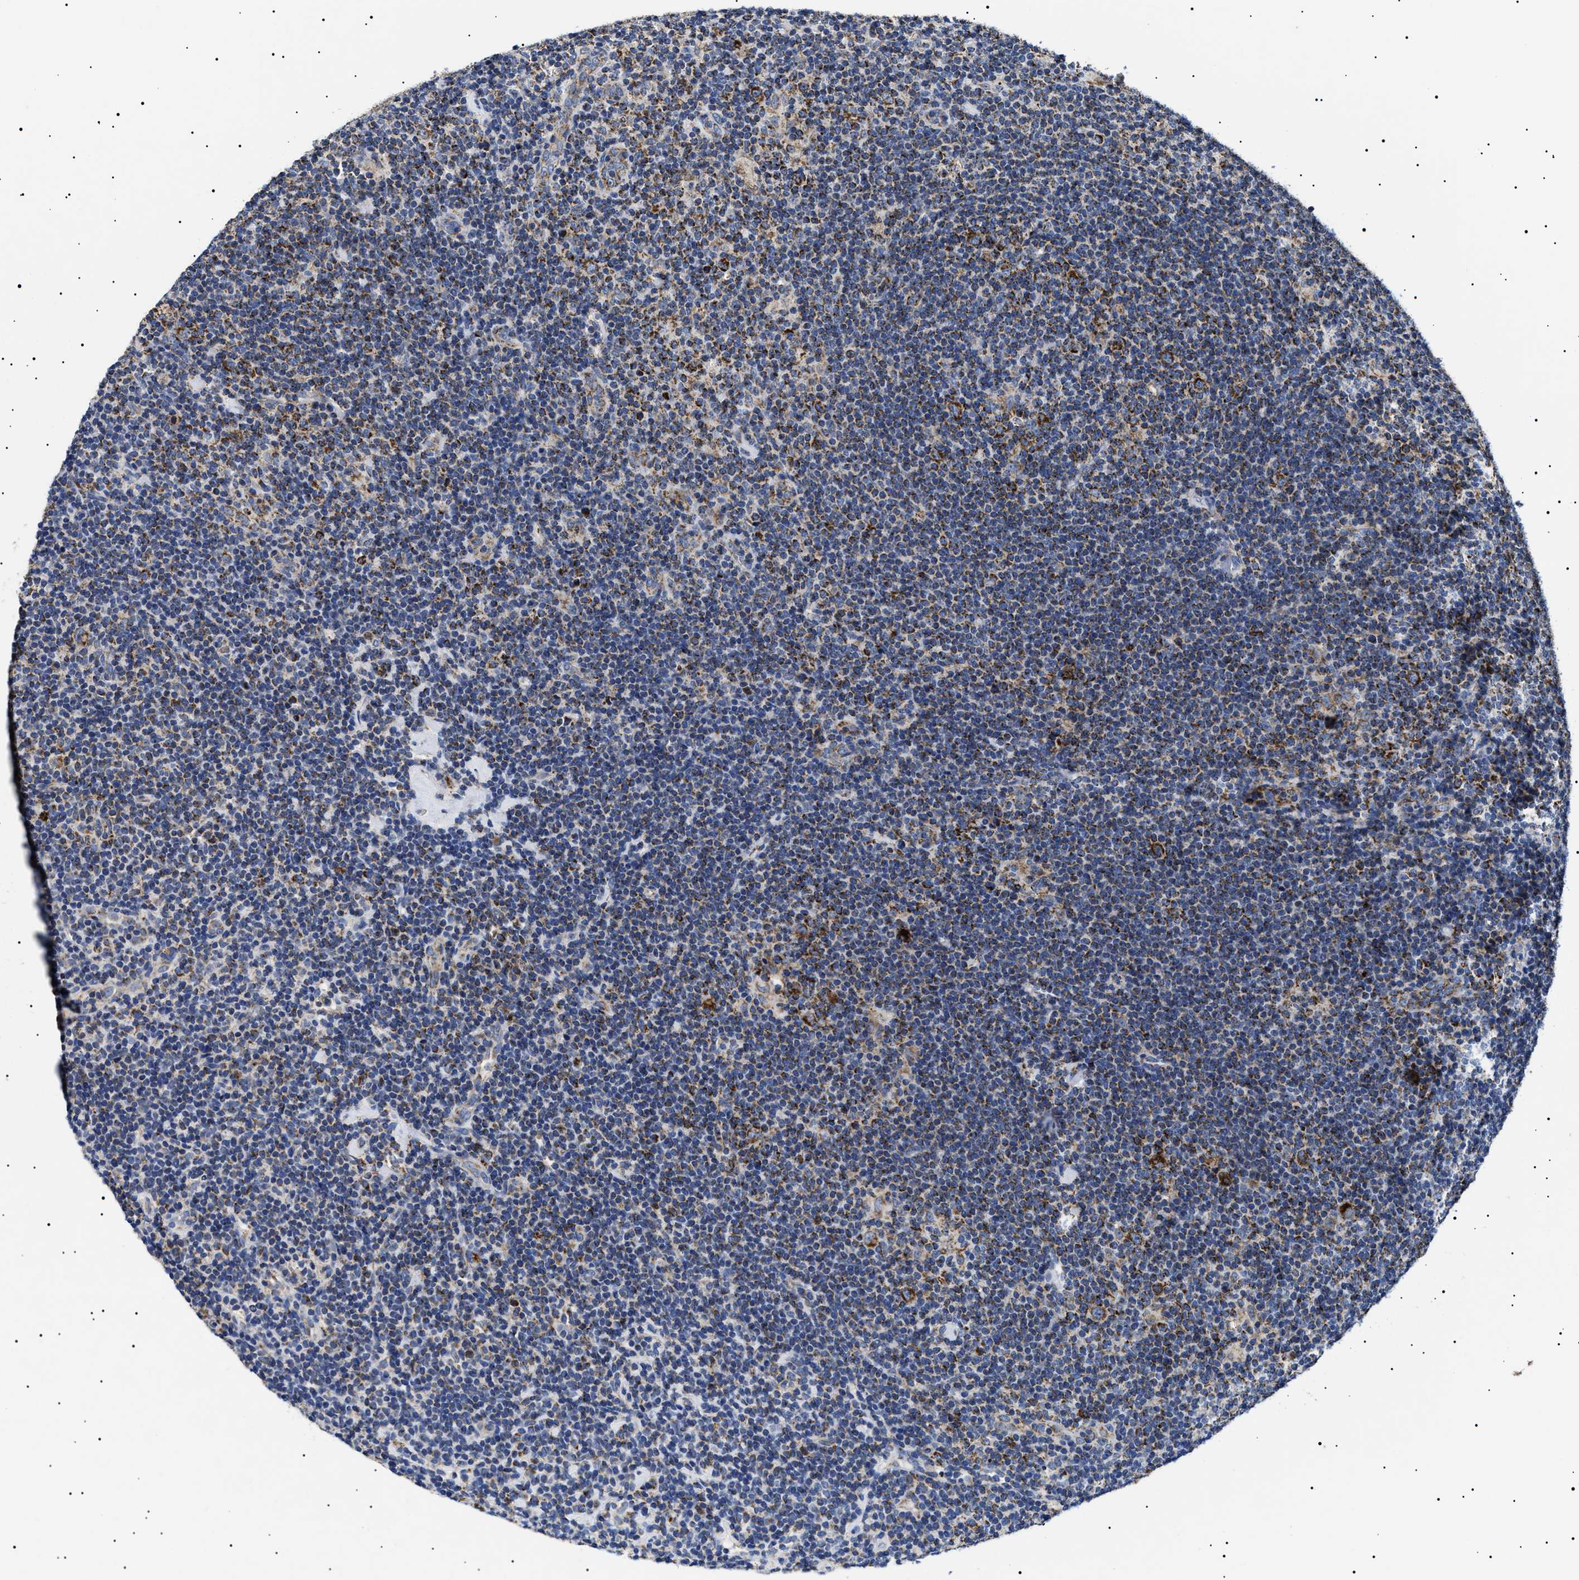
{"staining": {"intensity": "moderate", "quantity": ">75%", "location": "cytoplasmic/membranous"}, "tissue": "lymphoma", "cell_type": "Tumor cells", "image_type": "cancer", "snomed": [{"axis": "morphology", "description": "Hodgkin's disease, NOS"}, {"axis": "topography", "description": "Lymph node"}], "caption": "High-magnification brightfield microscopy of lymphoma stained with DAB (3,3'-diaminobenzidine) (brown) and counterstained with hematoxylin (blue). tumor cells exhibit moderate cytoplasmic/membranous expression is present in approximately>75% of cells.", "gene": "CHRDL2", "patient": {"sex": "female", "age": 57}}